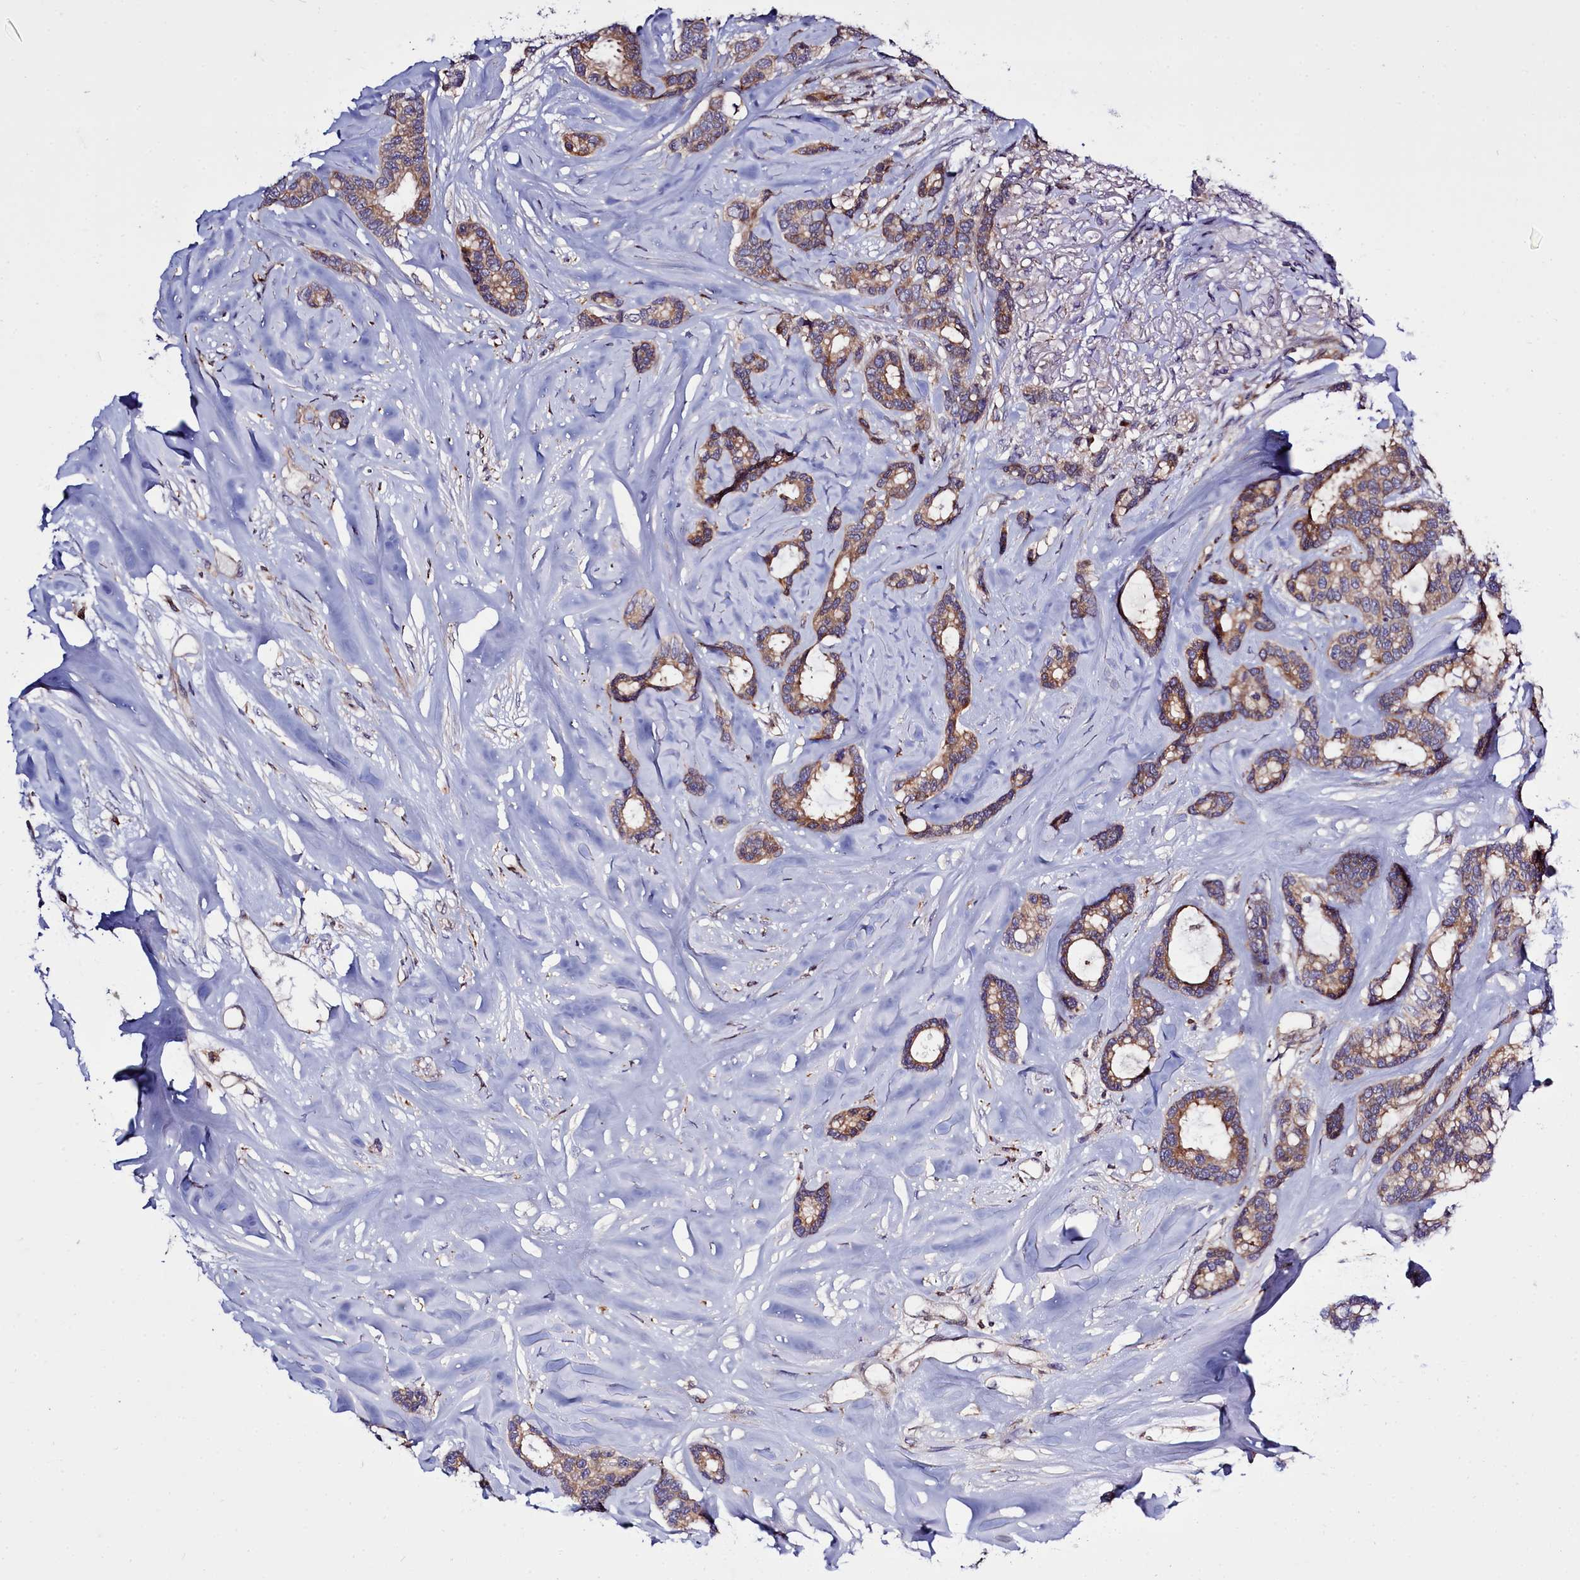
{"staining": {"intensity": "moderate", "quantity": ">75%", "location": "cytoplasmic/membranous"}, "tissue": "breast cancer", "cell_type": "Tumor cells", "image_type": "cancer", "snomed": [{"axis": "morphology", "description": "Duct carcinoma"}, {"axis": "topography", "description": "Breast"}], "caption": "An IHC photomicrograph of neoplastic tissue is shown. Protein staining in brown highlights moderate cytoplasmic/membranous positivity in infiltrating ductal carcinoma (breast) within tumor cells. Using DAB (3,3'-diaminobenzidine) (brown) and hematoxylin (blue) stains, captured at high magnification using brightfield microscopy.", "gene": "RAPGEF4", "patient": {"sex": "female", "age": 87}}